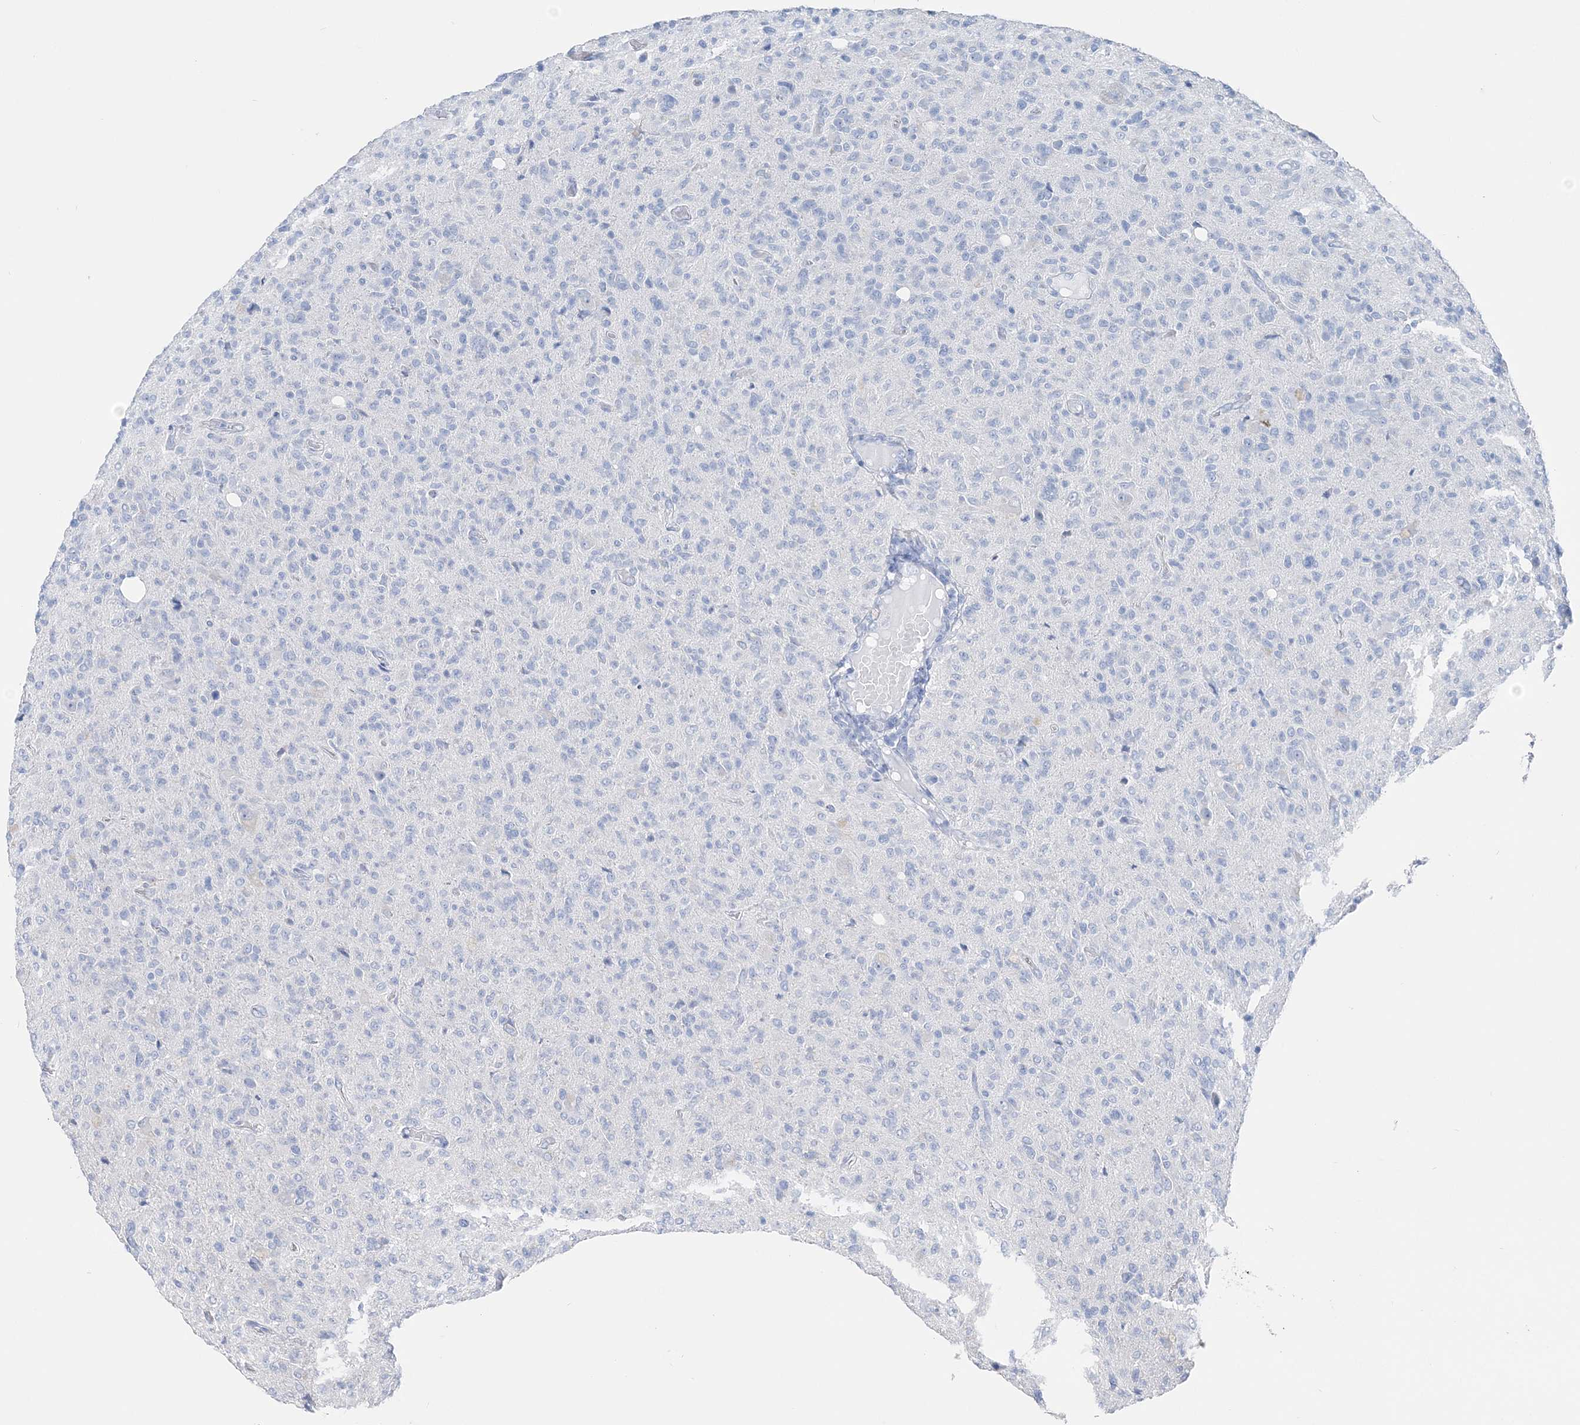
{"staining": {"intensity": "negative", "quantity": "none", "location": "none"}, "tissue": "glioma", "cell_type": "Tumor cells", "image_type": "cancer", "snomed": [{"axis": "morphology", "description": "Glioma, malignant, High grade"}, {"axis": "topography", "description": "Brain"}], "caption": "Tumor cells show no significant positivity in high-grade glioma (malignant).", "gene": "TSPYL6", "patient": {"sex": "female", "age": 57}}